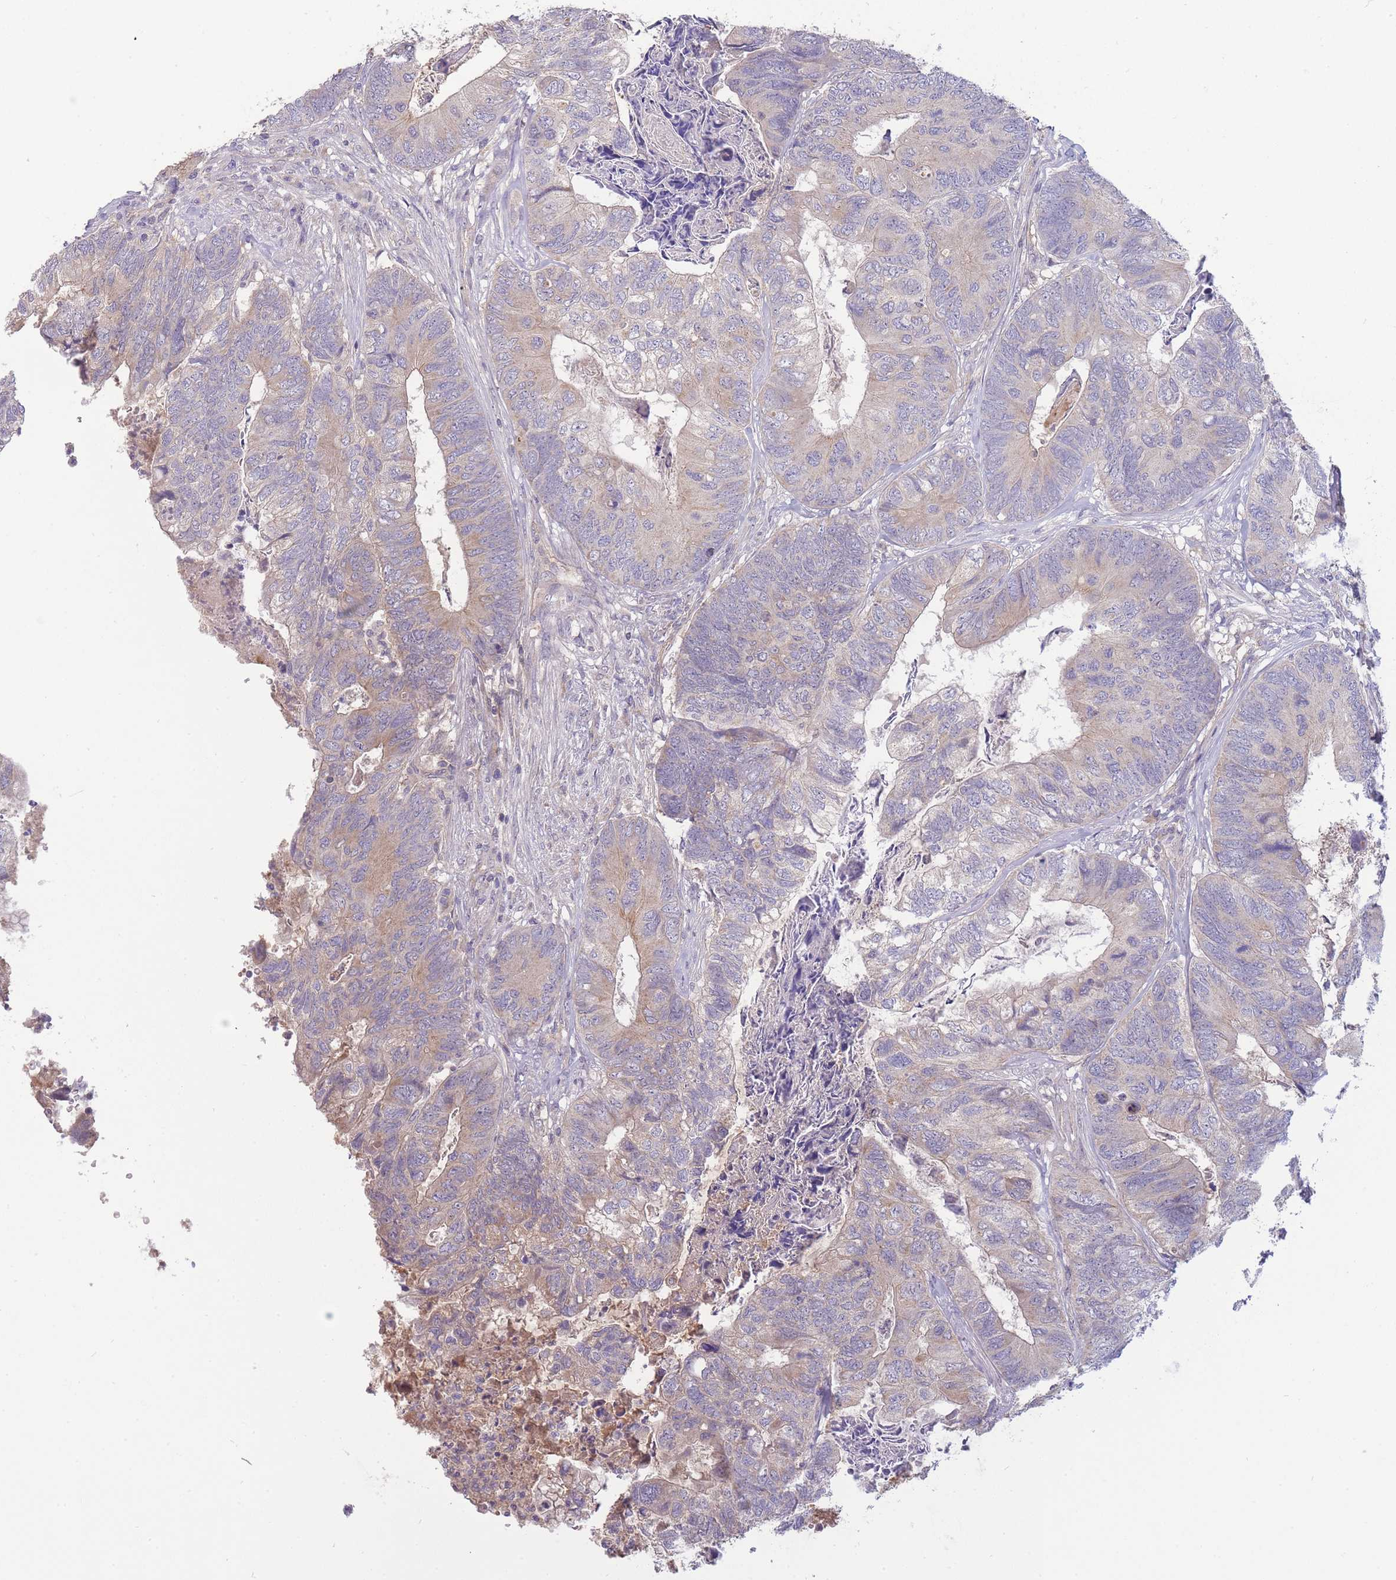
{"staining": {"intensity": "weak", "quantity": "<25%", "location": "cytoplasmic/membranous"}, "tissue": "colorectal cancer", "cell_type": "Tumor cells", "image_type": "cancer", "snomed": [{"axis": "morphology", "description": "Adenocarcinoma, NOS"}, {"axis": "topography", "description": "Colon"}], "caption": "Tumor cells are negative for brown protein staining in adenocarcinoma (colorectal). (DAB (3,3'-diaminobenzidine) immunohistochemistry (IHC), high magnification).", "gene": "NDUFAF5", "patient": {"sex": "female", "age": 67}}